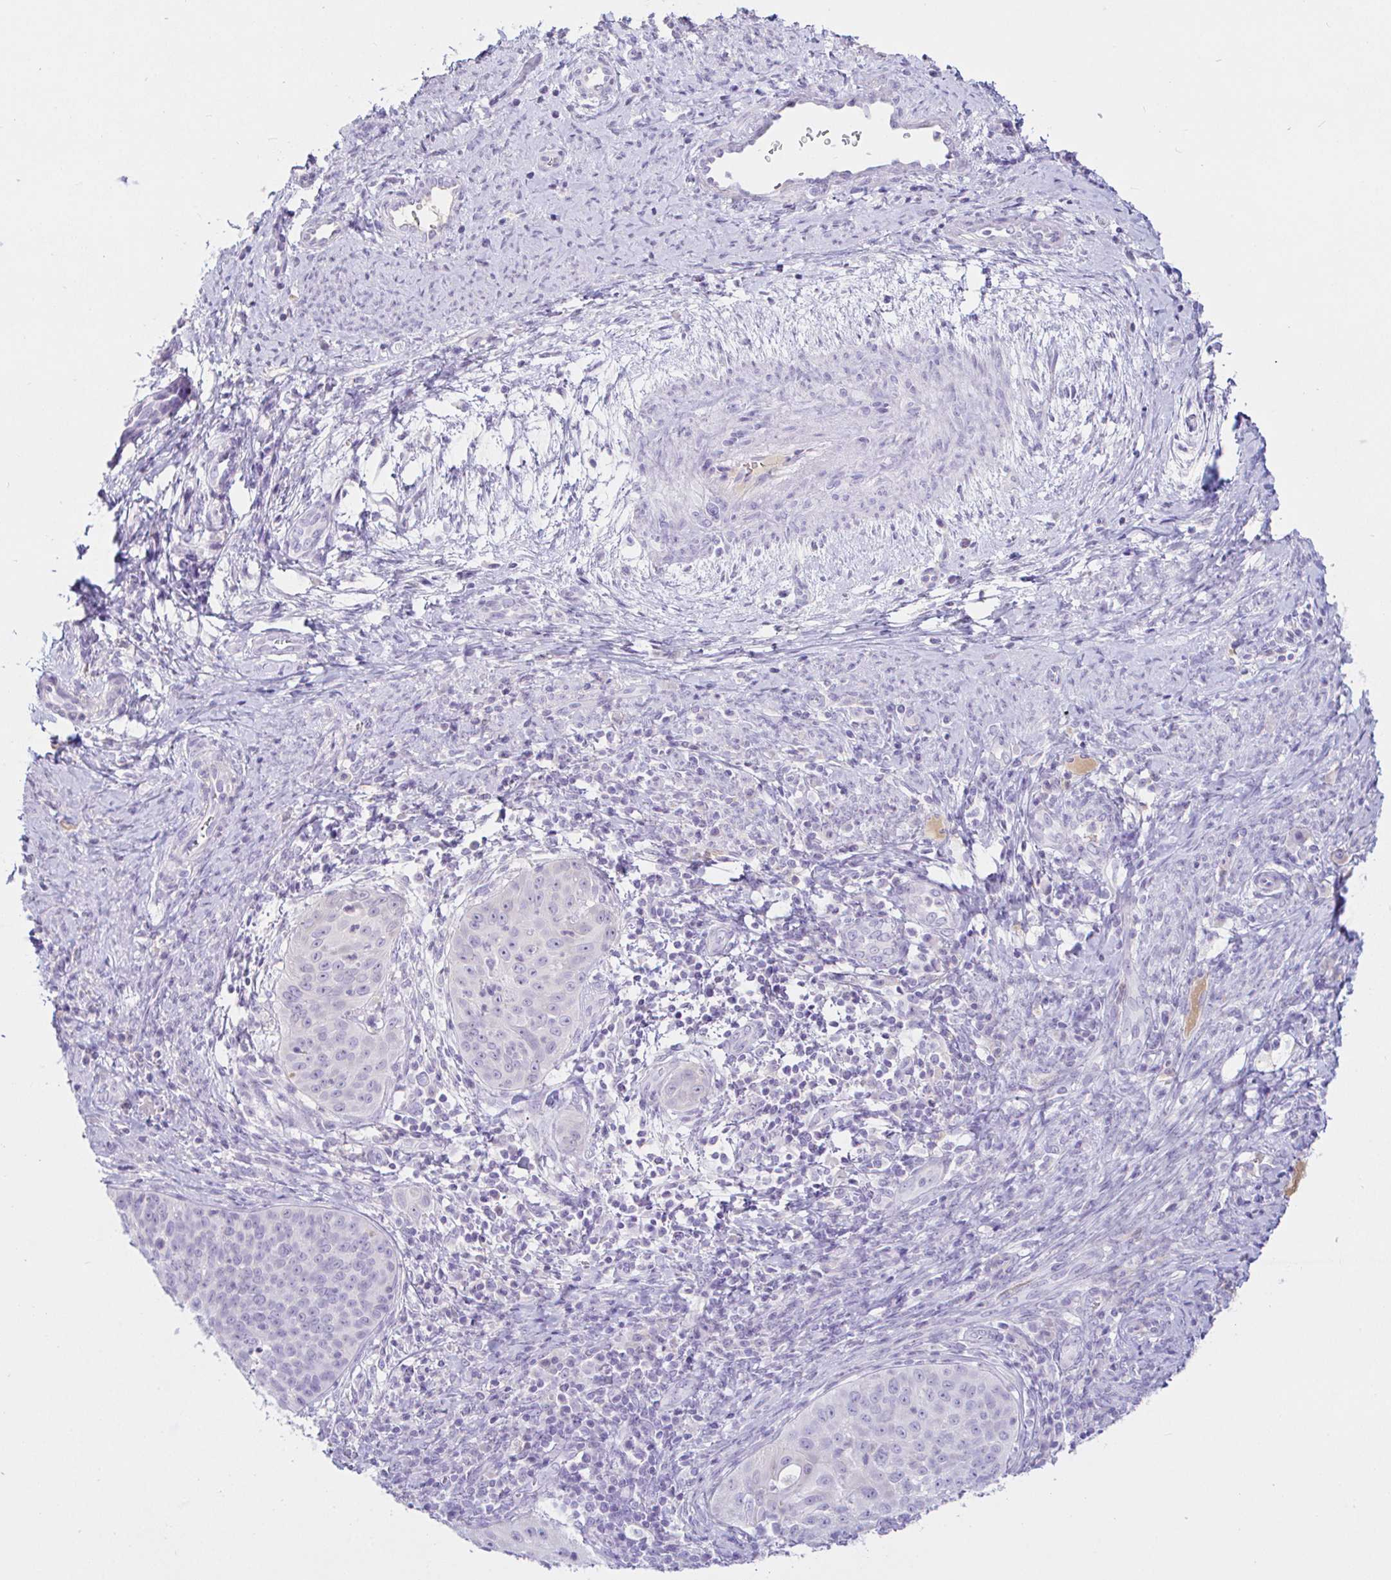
{"staining": {"intensity": "negative", "quantity": "none", "location": "none"}, "tissue": "cervical cancer", "cell_type": "Tumor cells", "image_type": "cancer", "snomed": [{"axis": "morphology", "description": "Squamous cell carcinoma, NOS"}, {"axis": "topography", "description": "Cervix"}], "caption": "Cervical squamous cell carcinoma was stained to show a protein in brown. There is no significant expression in tumor cells.", "gene": "SAA4", "patient": {"sex": "female", "age": 30}}